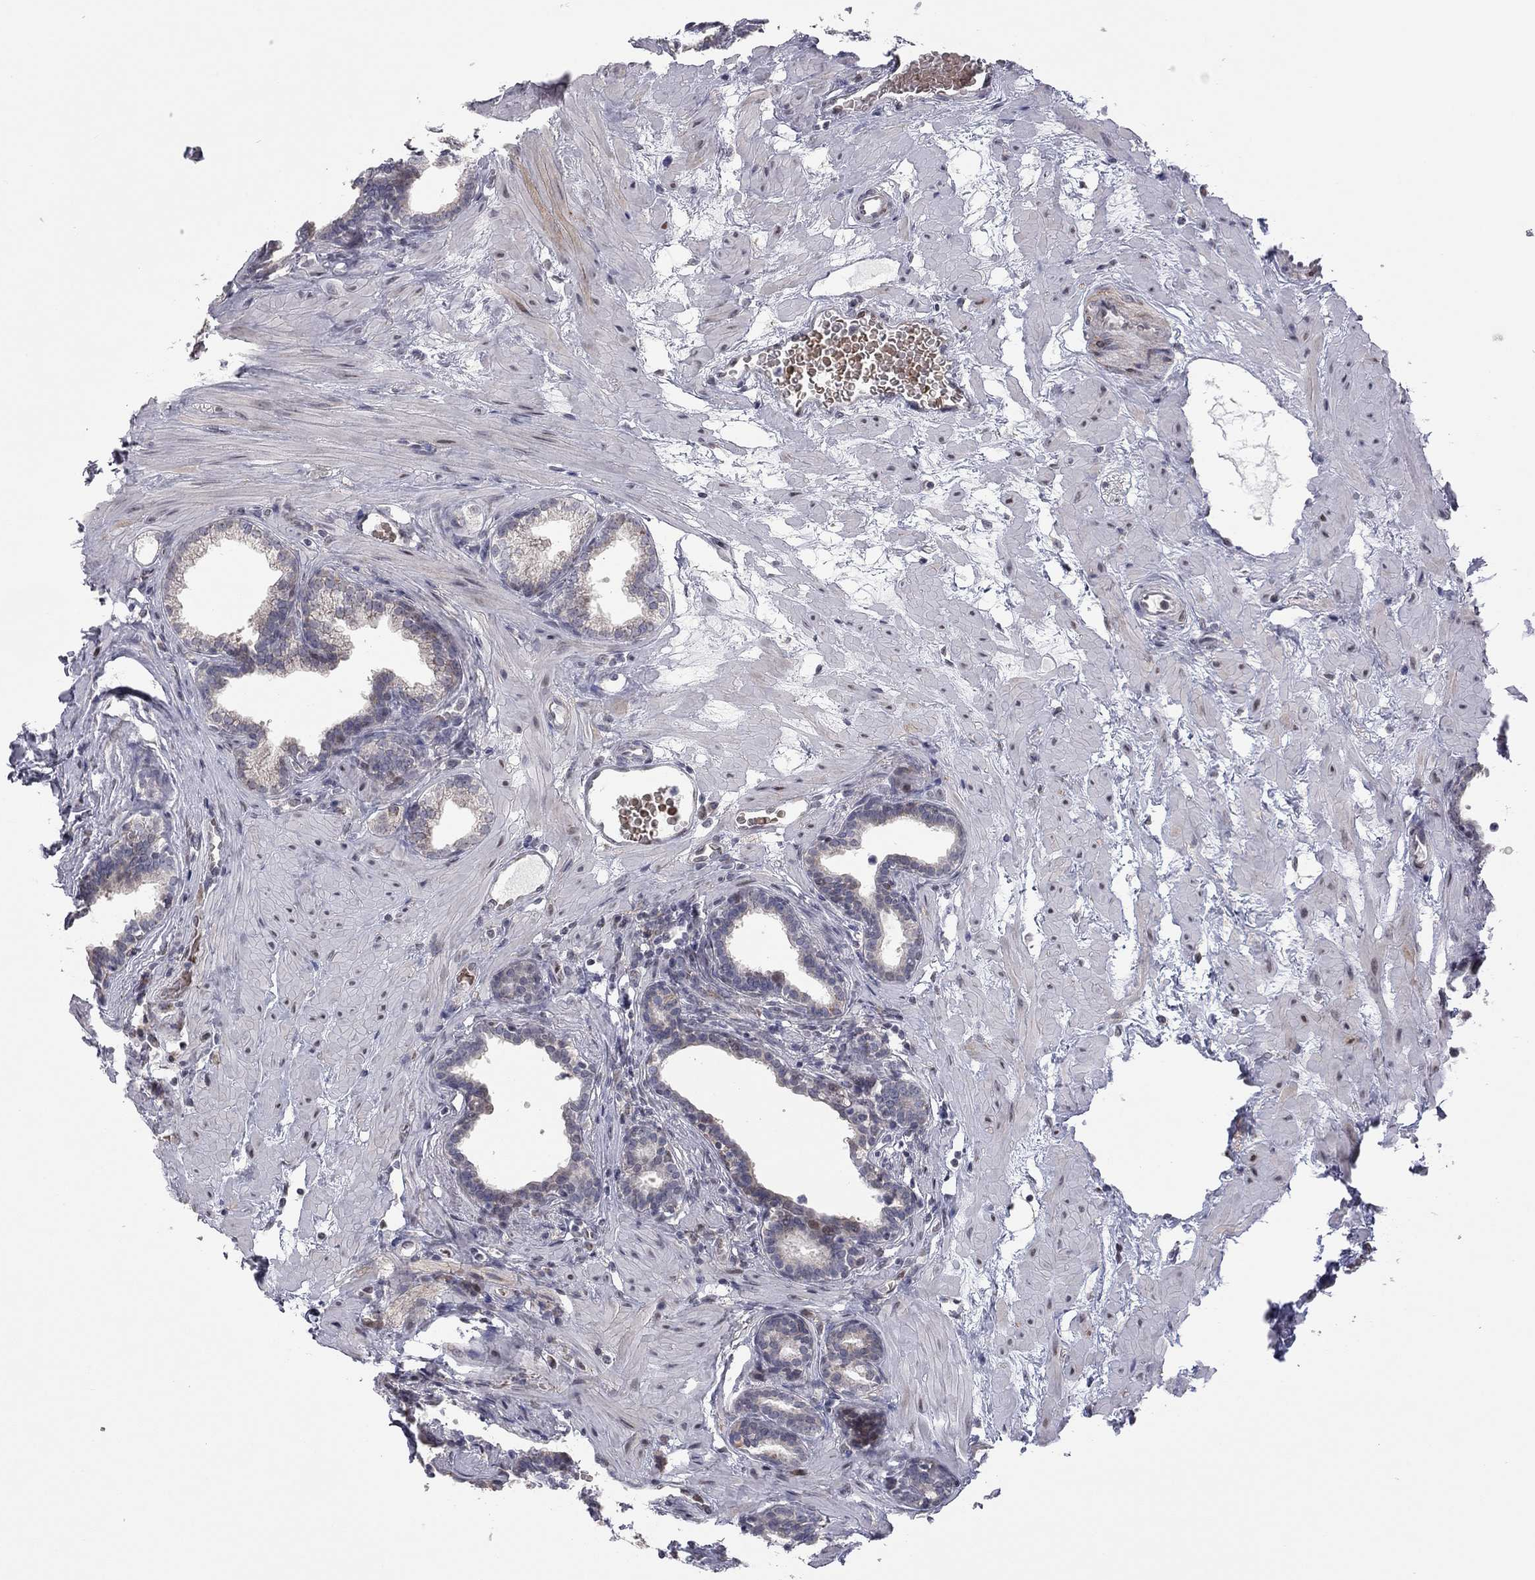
{"staining": {"intensity": "negative", "quantity": "none", "location": "none"}, "tissue": "prostate", "cell_type": "Glandular cells", "image_type": "normal", "snomed": [{"axis": "morphology", "description": "Normal tissue, NOS"}, {"axis": "topography", "description": "Prostate"}], "caption": "A high-resolution photomicrograph shows IHC staining of benign prostate, which demonstrates no significant expression in glandular cells.", "gene": "MC3R", "patient": {"sex": "male", "age": 37}}